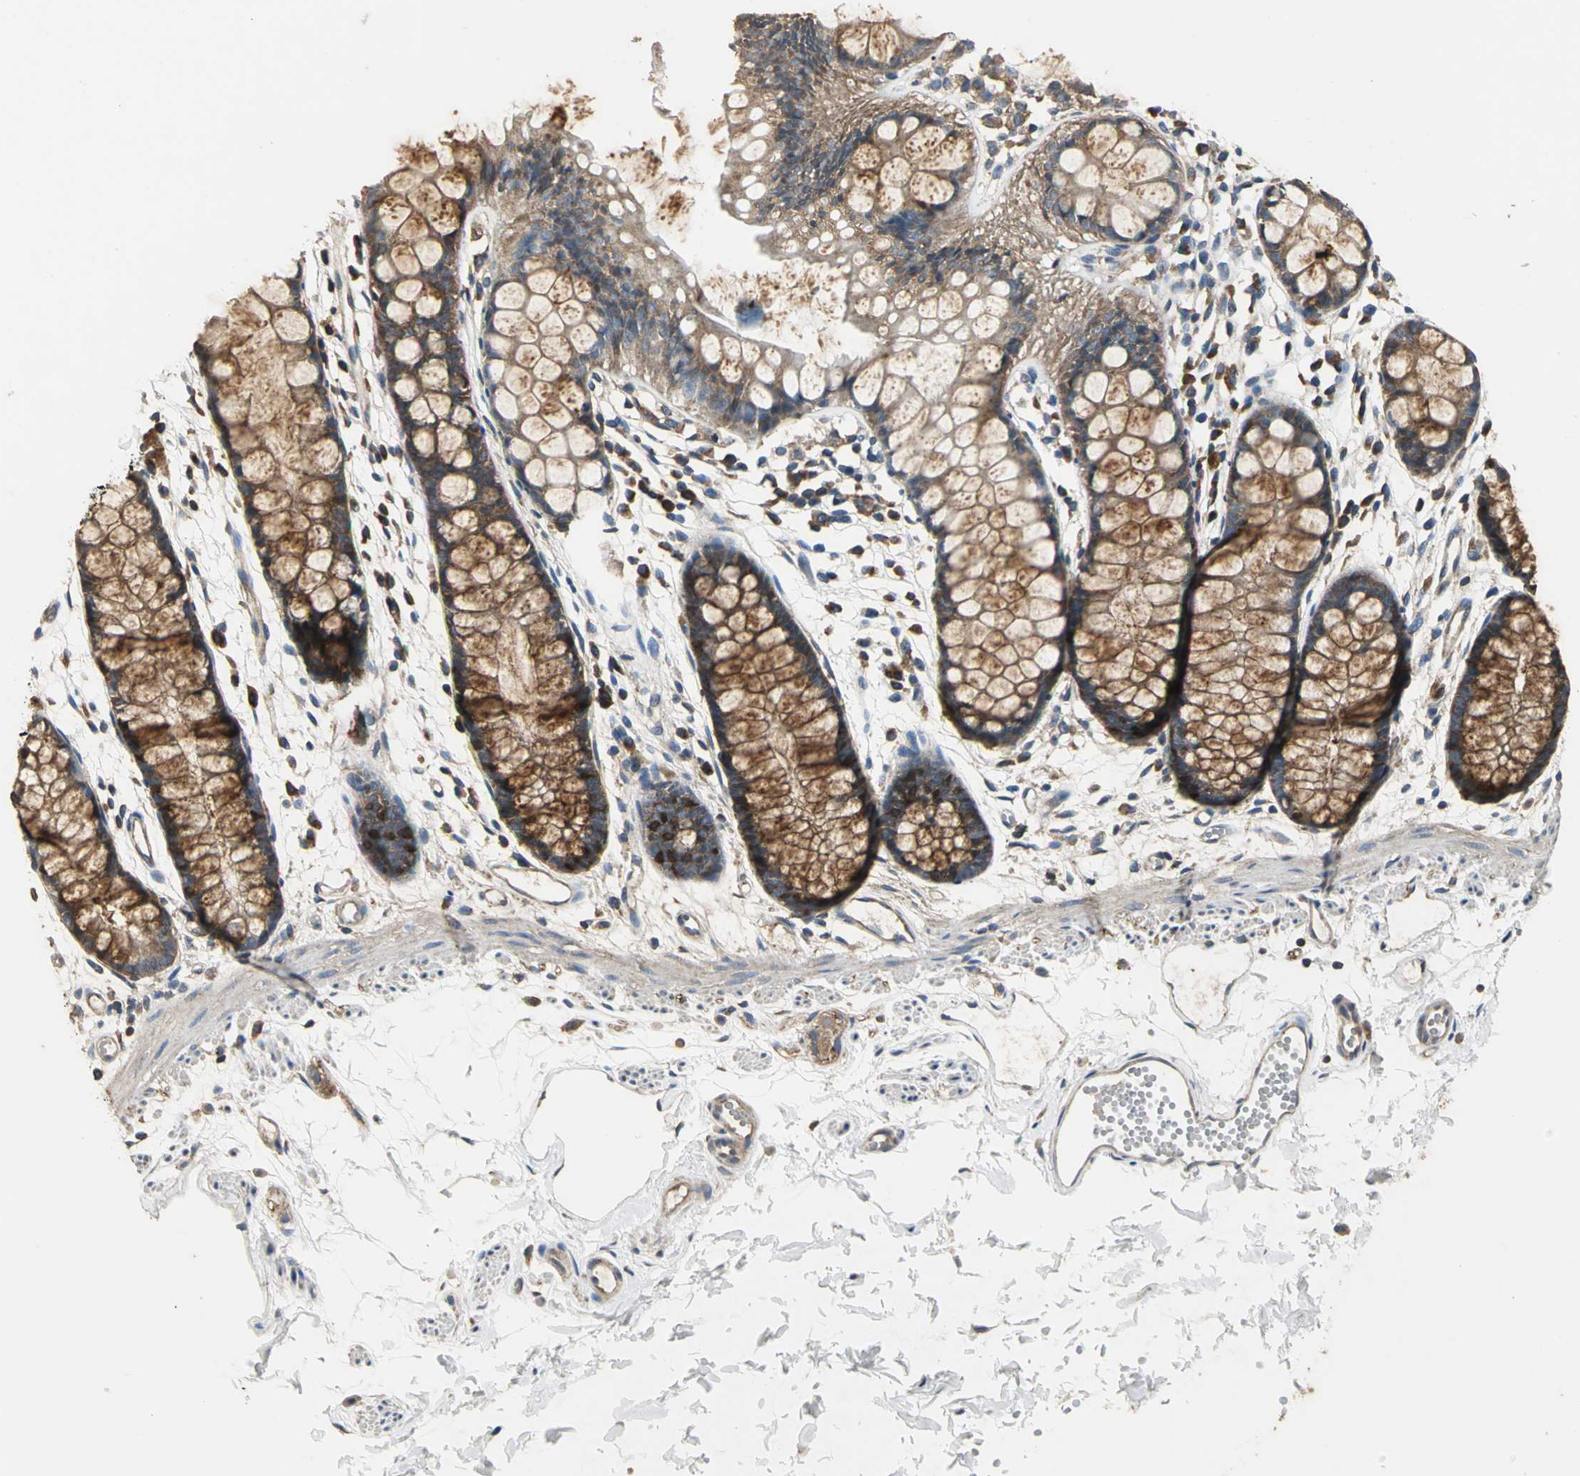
{"staining": {"intensity": "moderate", "quantity": ">75%", "location": "cytoplasmic/membranous"}, "tissue": "rectum", "cell_type": "Glandular cells", "image_type": "normal", "snomed": [{"axis": "morphology", "description": "Normal tissue, NOS"}, {"axis": "topography", "description": "Rectum"}], "caption": "DAB (3,3'-diaminobenzidine) immunohistochemical staining of benign rectum reveals moderate cytoplasmic/membranous protein expression in about >75% of glandular cells. (DAB IHC with brightfield microscopy, high magnification).", "gene": "IRF3", "patient": {"sex": "female", "age": 66}}